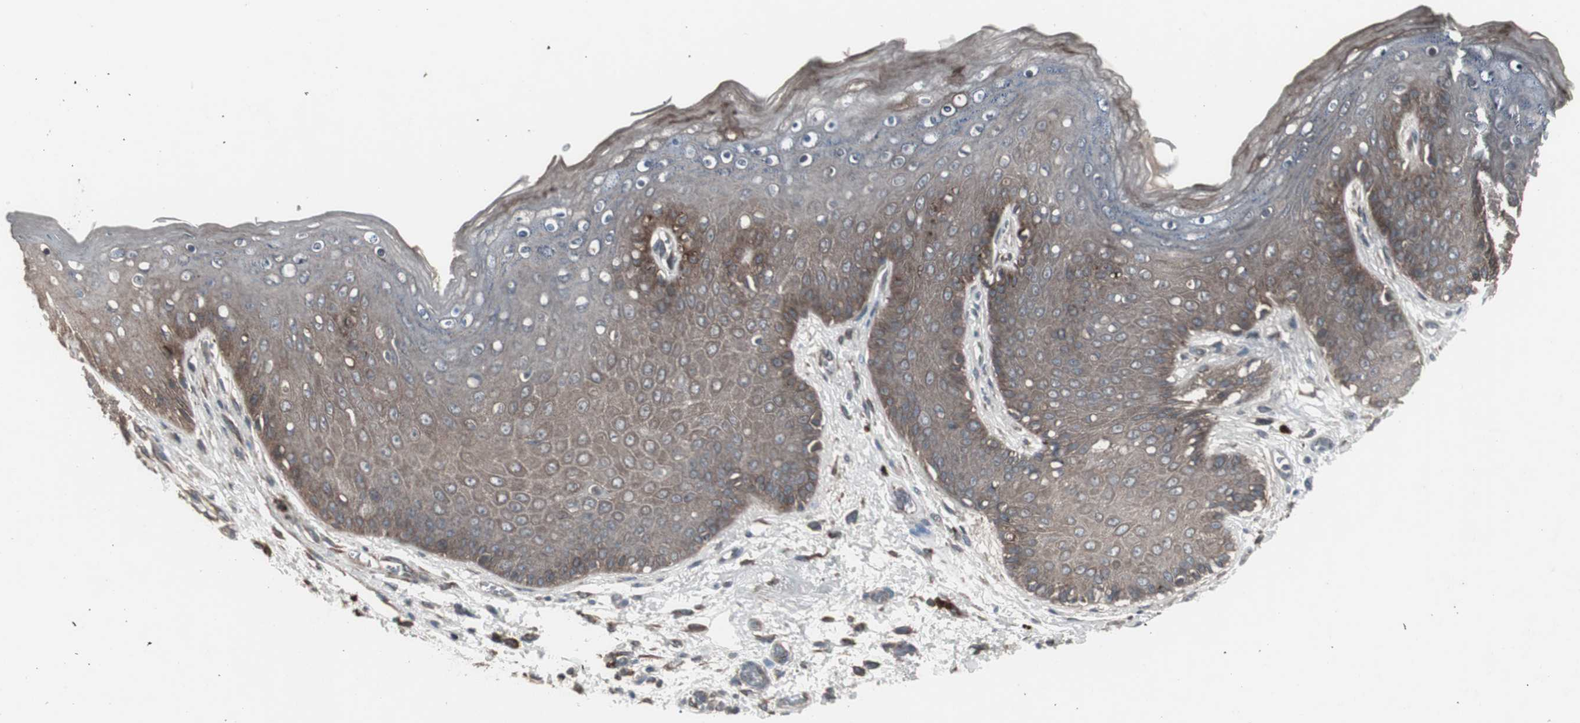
{"staining": {"intensity": "moderate", "quantity": "25%-75%", "location": "cytoplasmic/membranous"}, "tissue": "skin", "cell_type": "Epidermal cells", "image_type": "normal", "snomed": [{"axis": "morphology", "description": "Normal tissue, NOS"}, {"axis": "topography", "description": "Anal"}], "caption": "About 25%-75% of epidermal cells in benign skin demonstrate moderate cytoplasmic/membranous protein expression as visualized by brown immunohistochemical staining.", "gene": "SSTR2", "patient": {"sex": "female", "age": 46}}